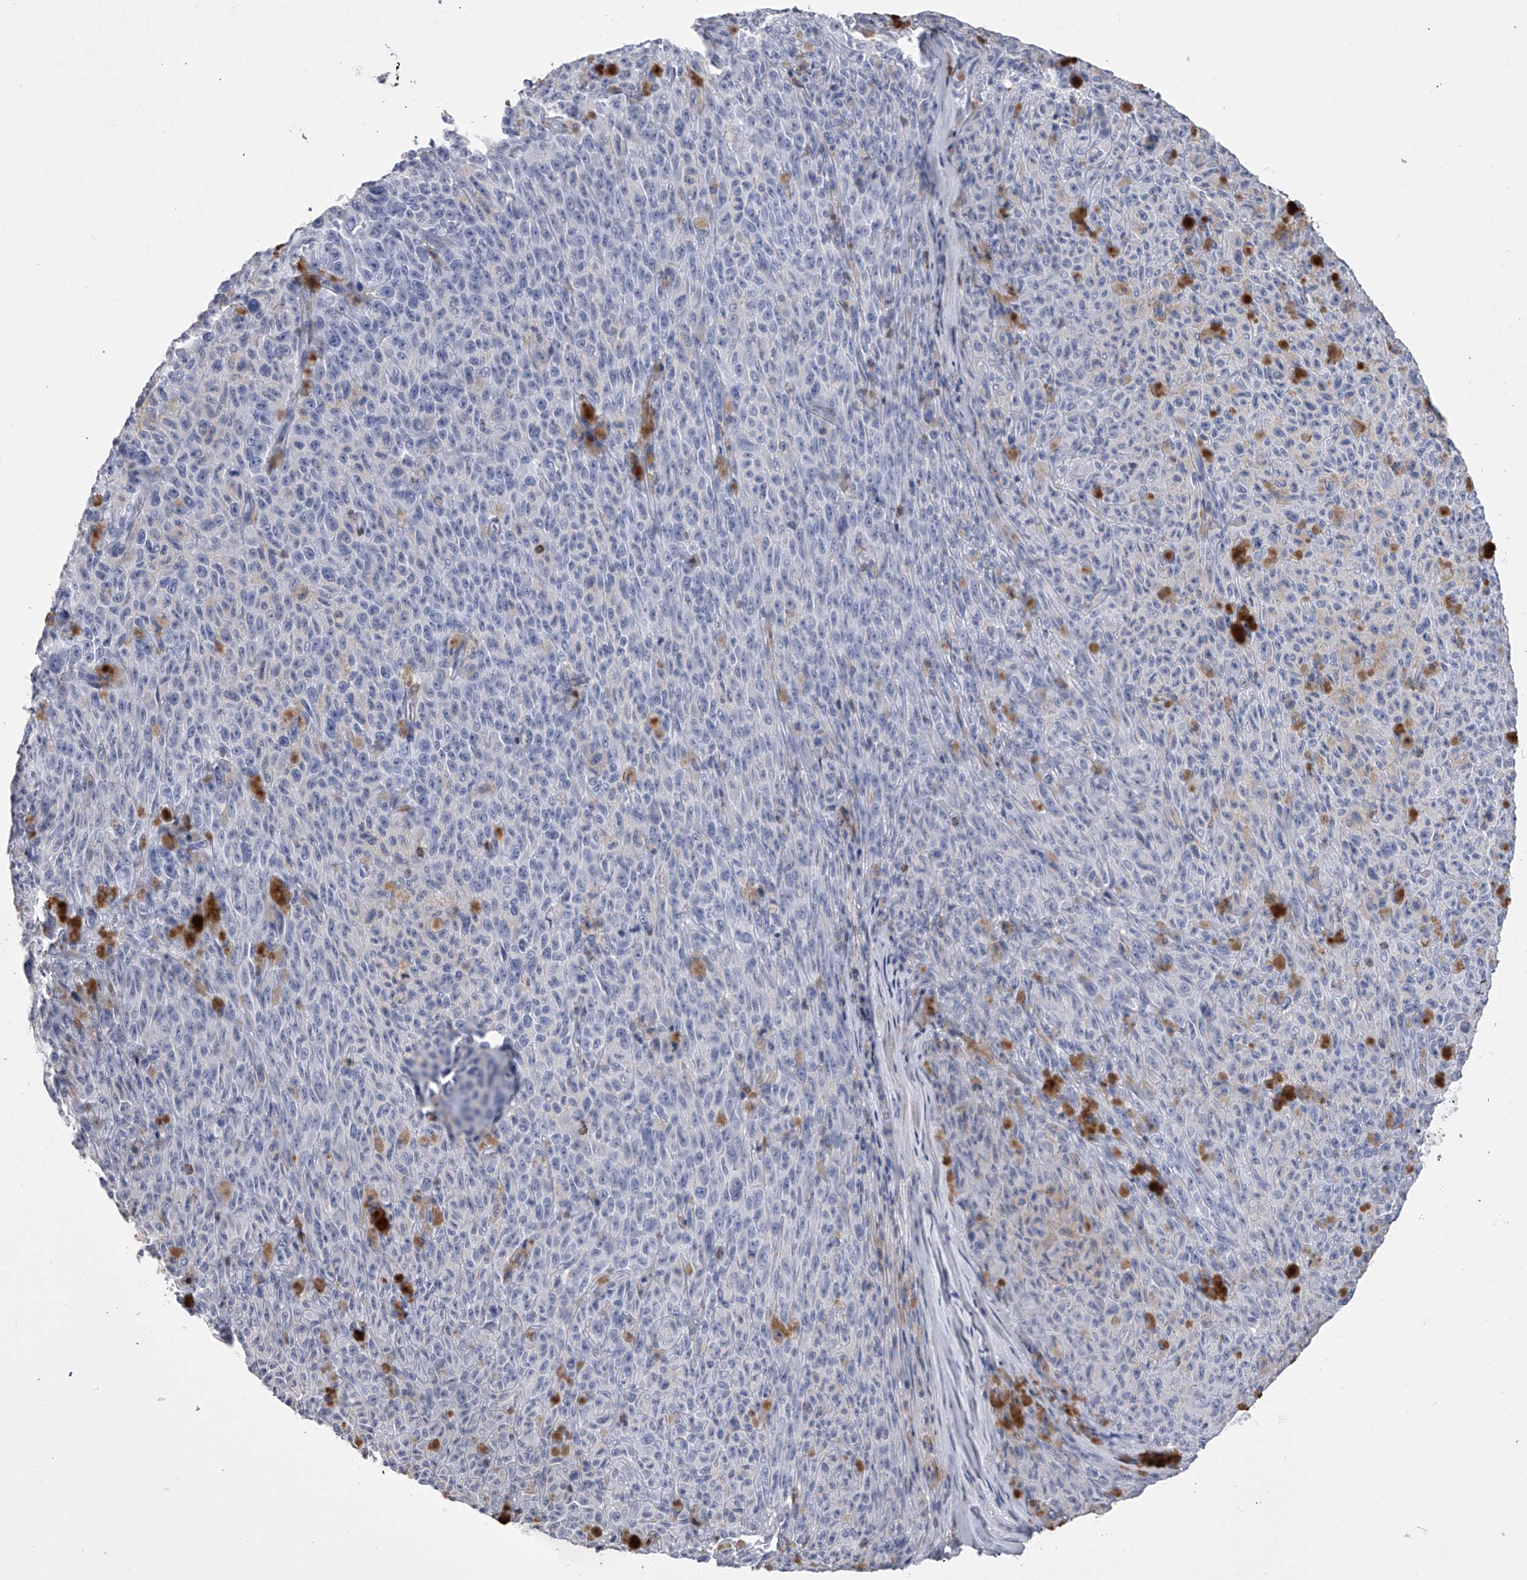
{"staining": {"intensity": "negative", "quantity": "none", "location": "none"}, "tissue": "melanoma", "cell_type": "Tumor cells", "image_type": "cancer", "snomed": [{"axis": "morphology", "description": "Malignant melanoma, NOS"}, {"axis": "topography", "description": "Skin"}], "caption": "This is a image of immunohistochemistry staining of malignant melanoma, which shows no staining in tumor cells.", "gene": "TASP1", "patient": {"sex": "female", "age": 82}}